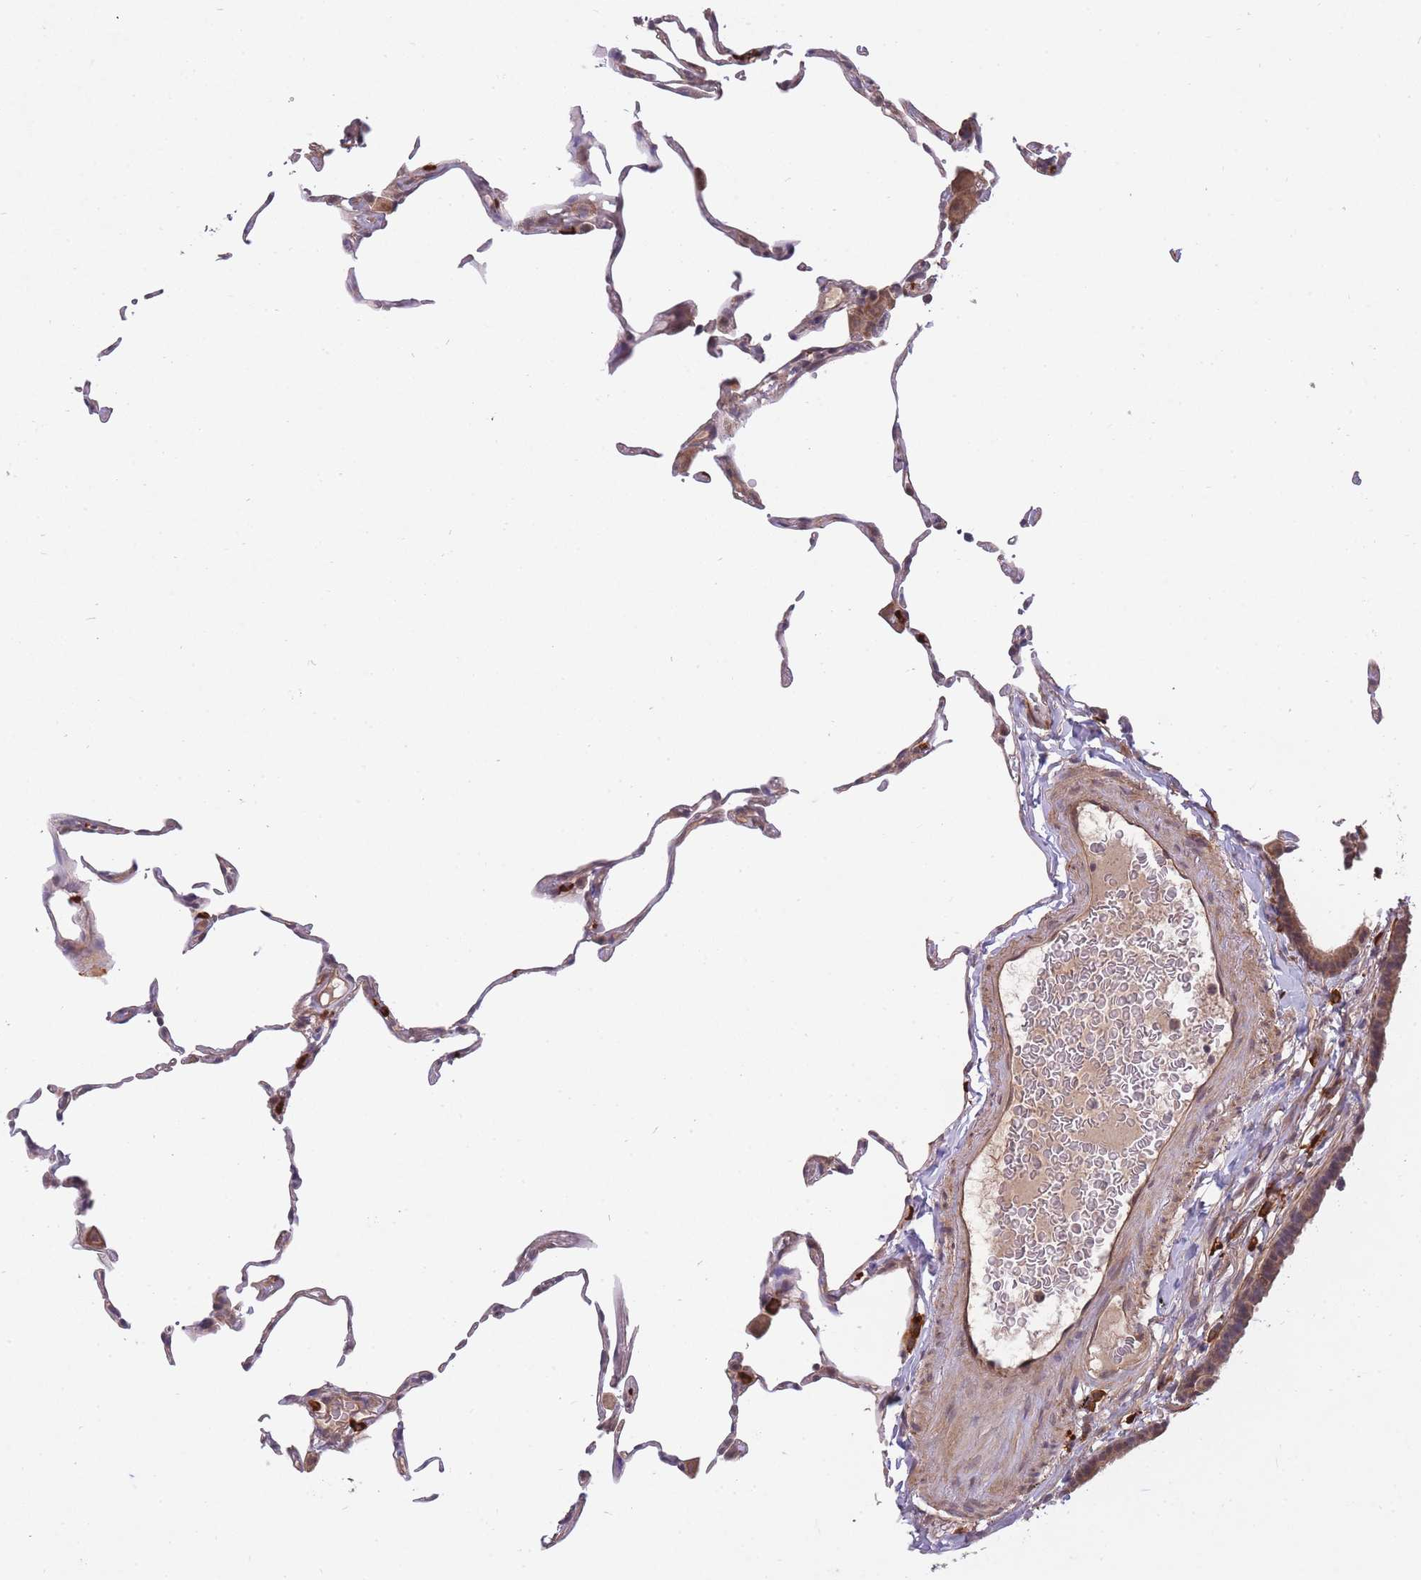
{"staining": {"intensity": "negative", "quantity": "none", "location": "none"}, "tissue": "lung", "cell_type": "Alveolar cells", "image_type": "normal", "snomed": [{"axis": "morphology", "description": "Normal tissue, NOS"}, {"axis": "topography", "description": "Lung"}], "caption": "Lung was stained to show a protein in brown. There is no significant staining in alveolar cells. (DAB (3,3'-diaminobenzidine) immunohistochemistry visualized using brightfield microscopy, high magnification).", "gene": "SMC6", "patient": {"sex": "female", "age": 57}}